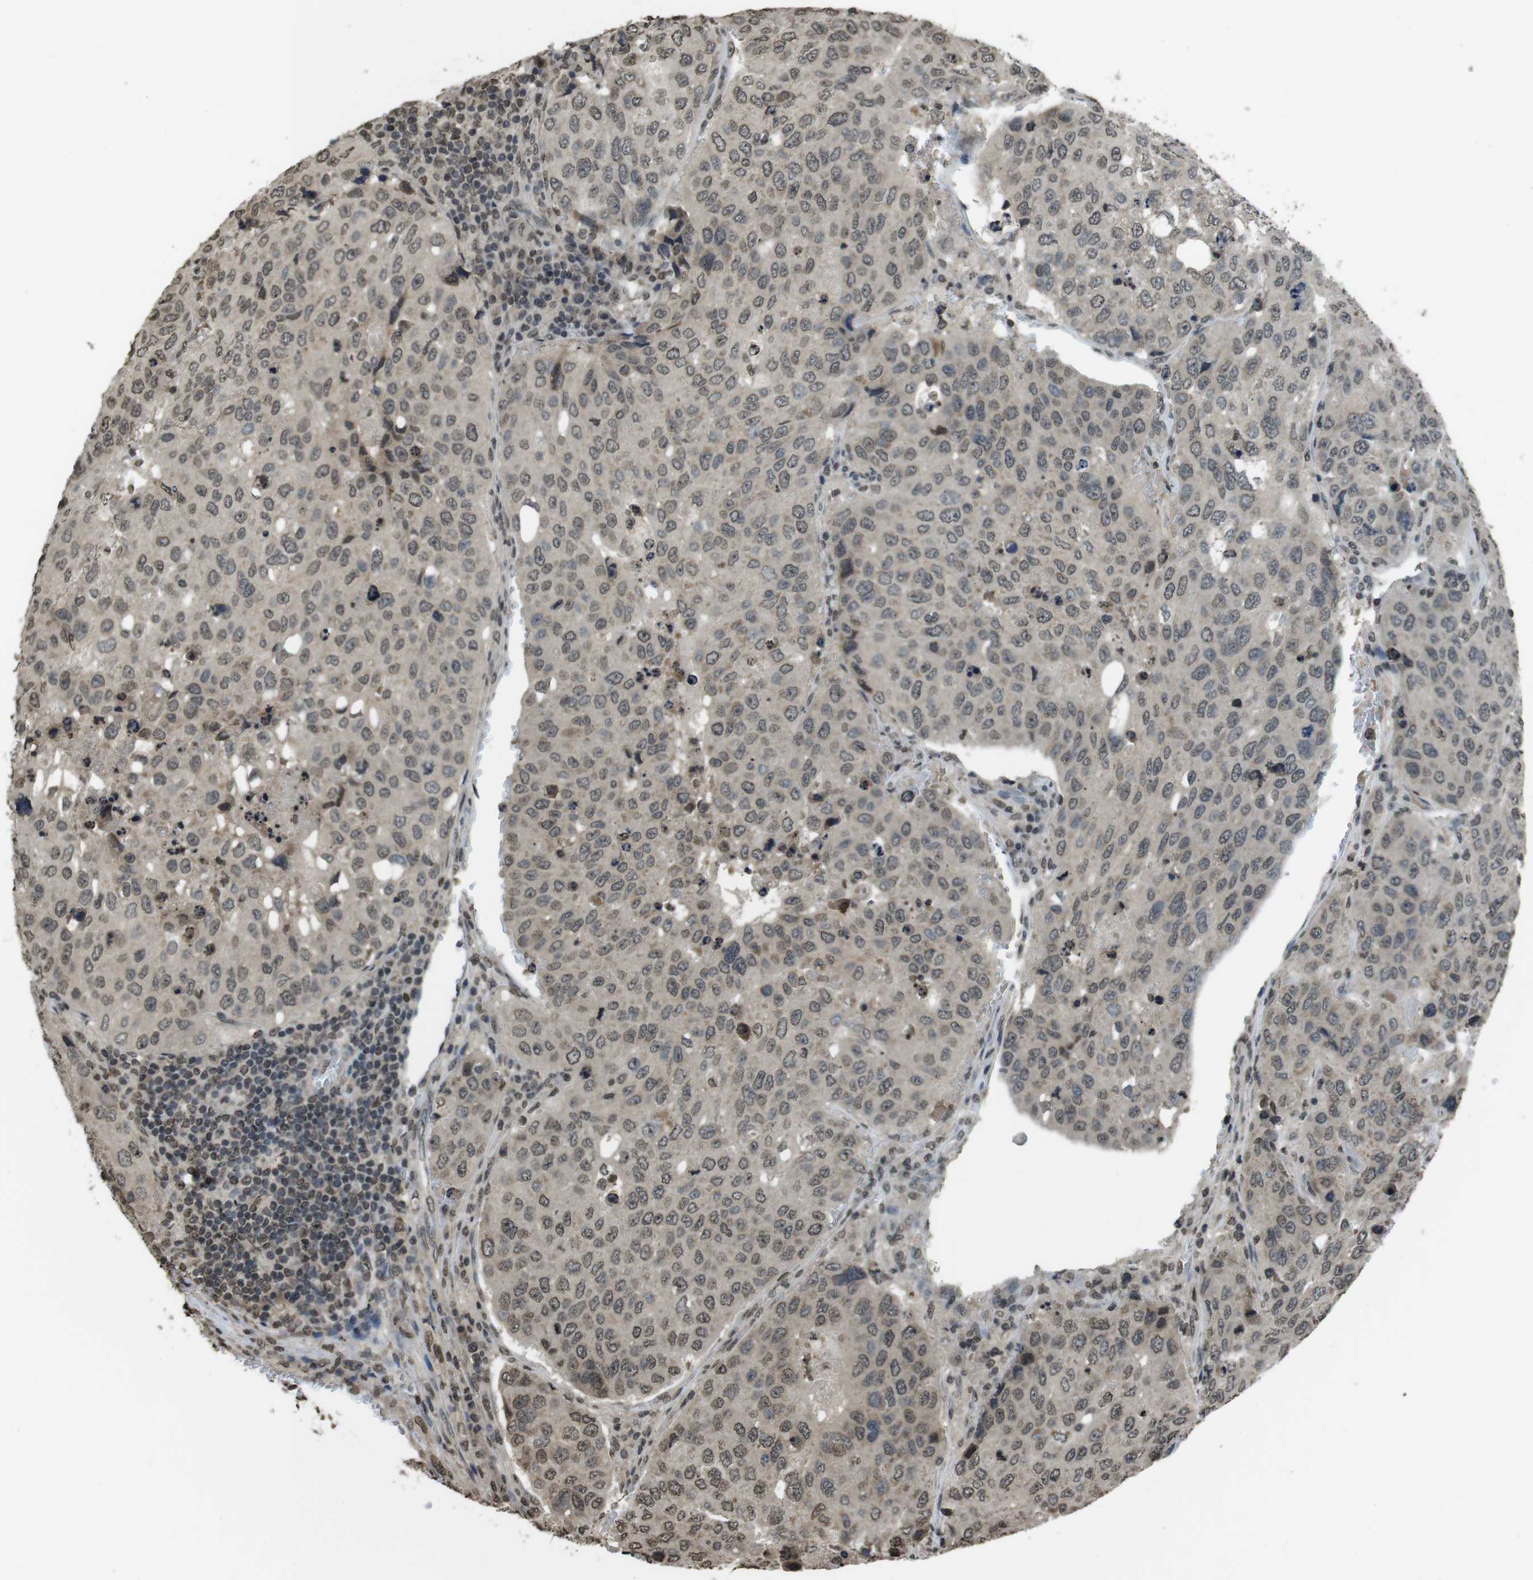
{"staining": {"intensity": "moderate", "quantity": "25%-75%", "location": "nuclear"}, "tissue": "urothelial cancer", "cell_type": "Tumor cells", "image_type": "cancer", "snomed": [{"axis": "morphology", "description": "Urothelial carcinoma, High grade"}, {"axis": "topography", "description": "Lymph node"}, {"axis": "topography", "description": "Urinary bladder"}], "caption": "Brown immunohistochemical staining in high-grade urothelial carcinoma shows moderate nuclear staining in approximately 25%-75% of tumor cells.", "gene": "MAF", "patient": {"sex": "male", "age": 51}}